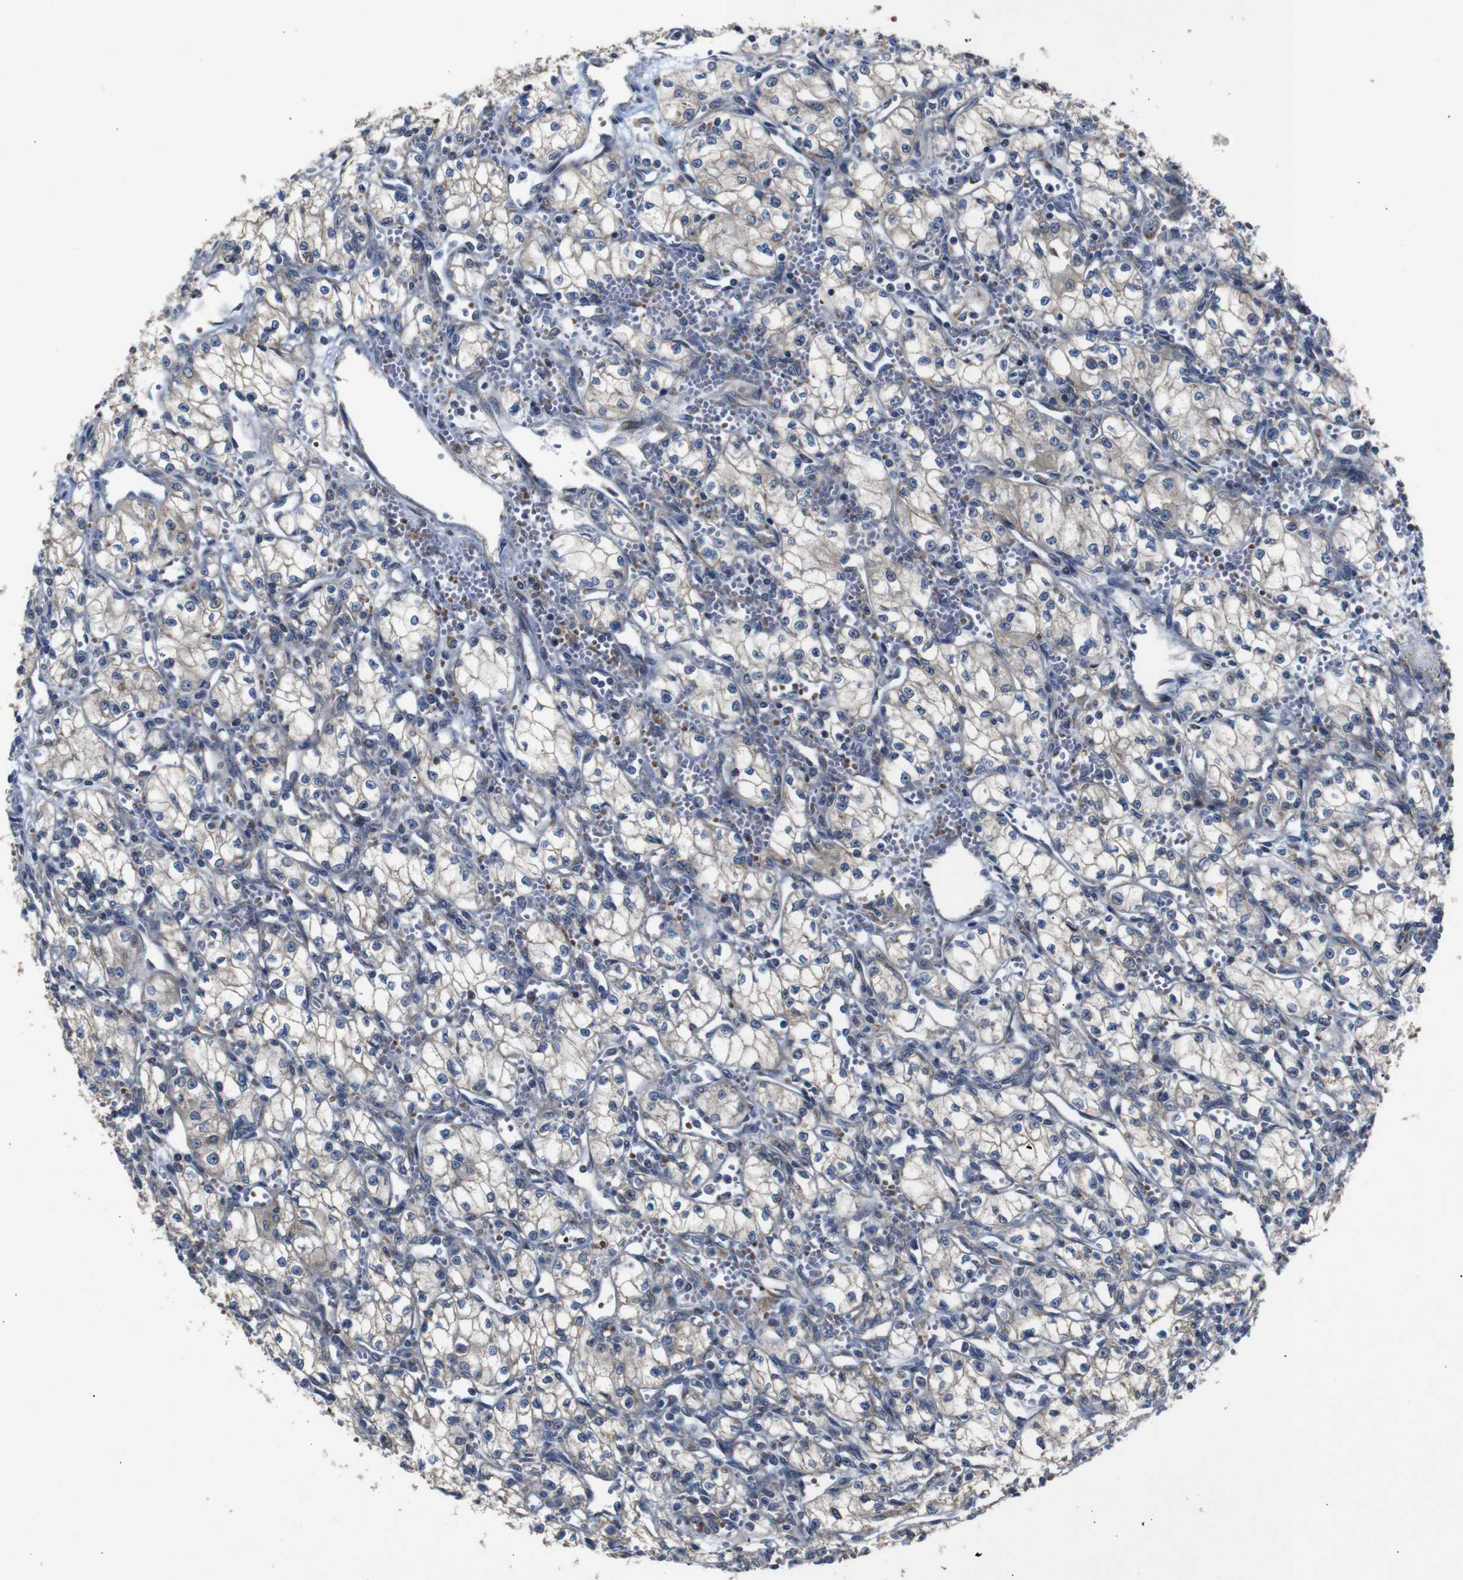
{"staining": {"intensity": "weak", "quantity": "<25%", "location": "cytoplasmic/membranous"}, "tissue": "renal cancer", "cell_type": "Tumor cells", "image_type": "cancer", "snomed": [{"axis": "morphology", "description": "Normal tissue, NOS"}, {"axis": "morphology", "description": "Adenocarcinoma, NOS"}, {"axis": "topography", "description": "Kidney"}], "caption": "A histopathology image of human renal cancer is negative for staining in tumor cells.", "gene": "CHST10", "patient": {"sex": "male", "age": 59}}